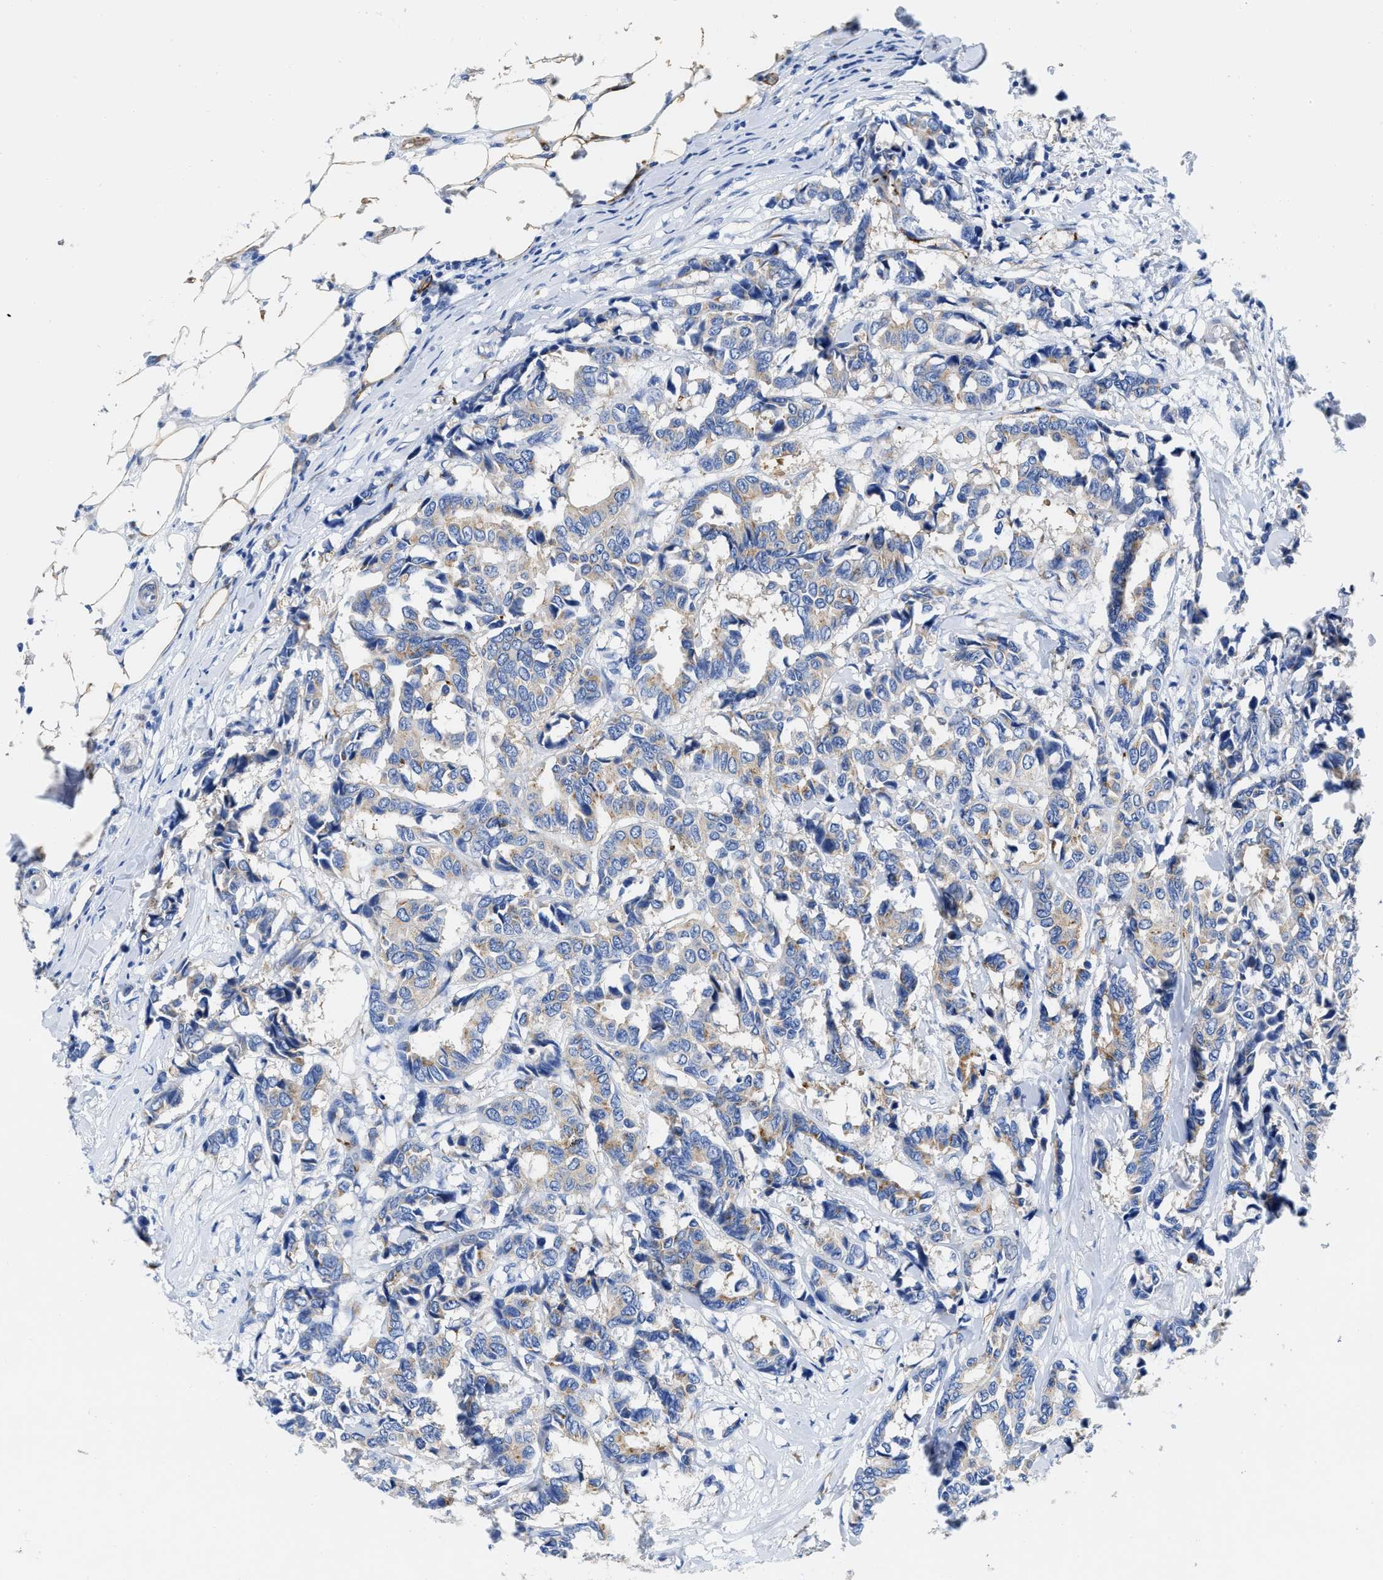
{"staining": {"intensity": "moderate", "quantity": "<25%", "location": "cytoplasmic/membranous"}, "tissue": "breast cancer", "cell_type": "Tumor cells", "image_type": "cancer", "snomed": [{"axis": "morphology", "description": "Duct carcinoma"}, {"axis": "topography", "description": "Breast"}], "caption": "There is low levels of moderate cytoplasmic/membranous staining in tumor cells of breast cancer, as demonstrated by immunohistochemical staining (brown color).", "gene": "TVP23B", "patient": {"sex": "female", "age": 87}}